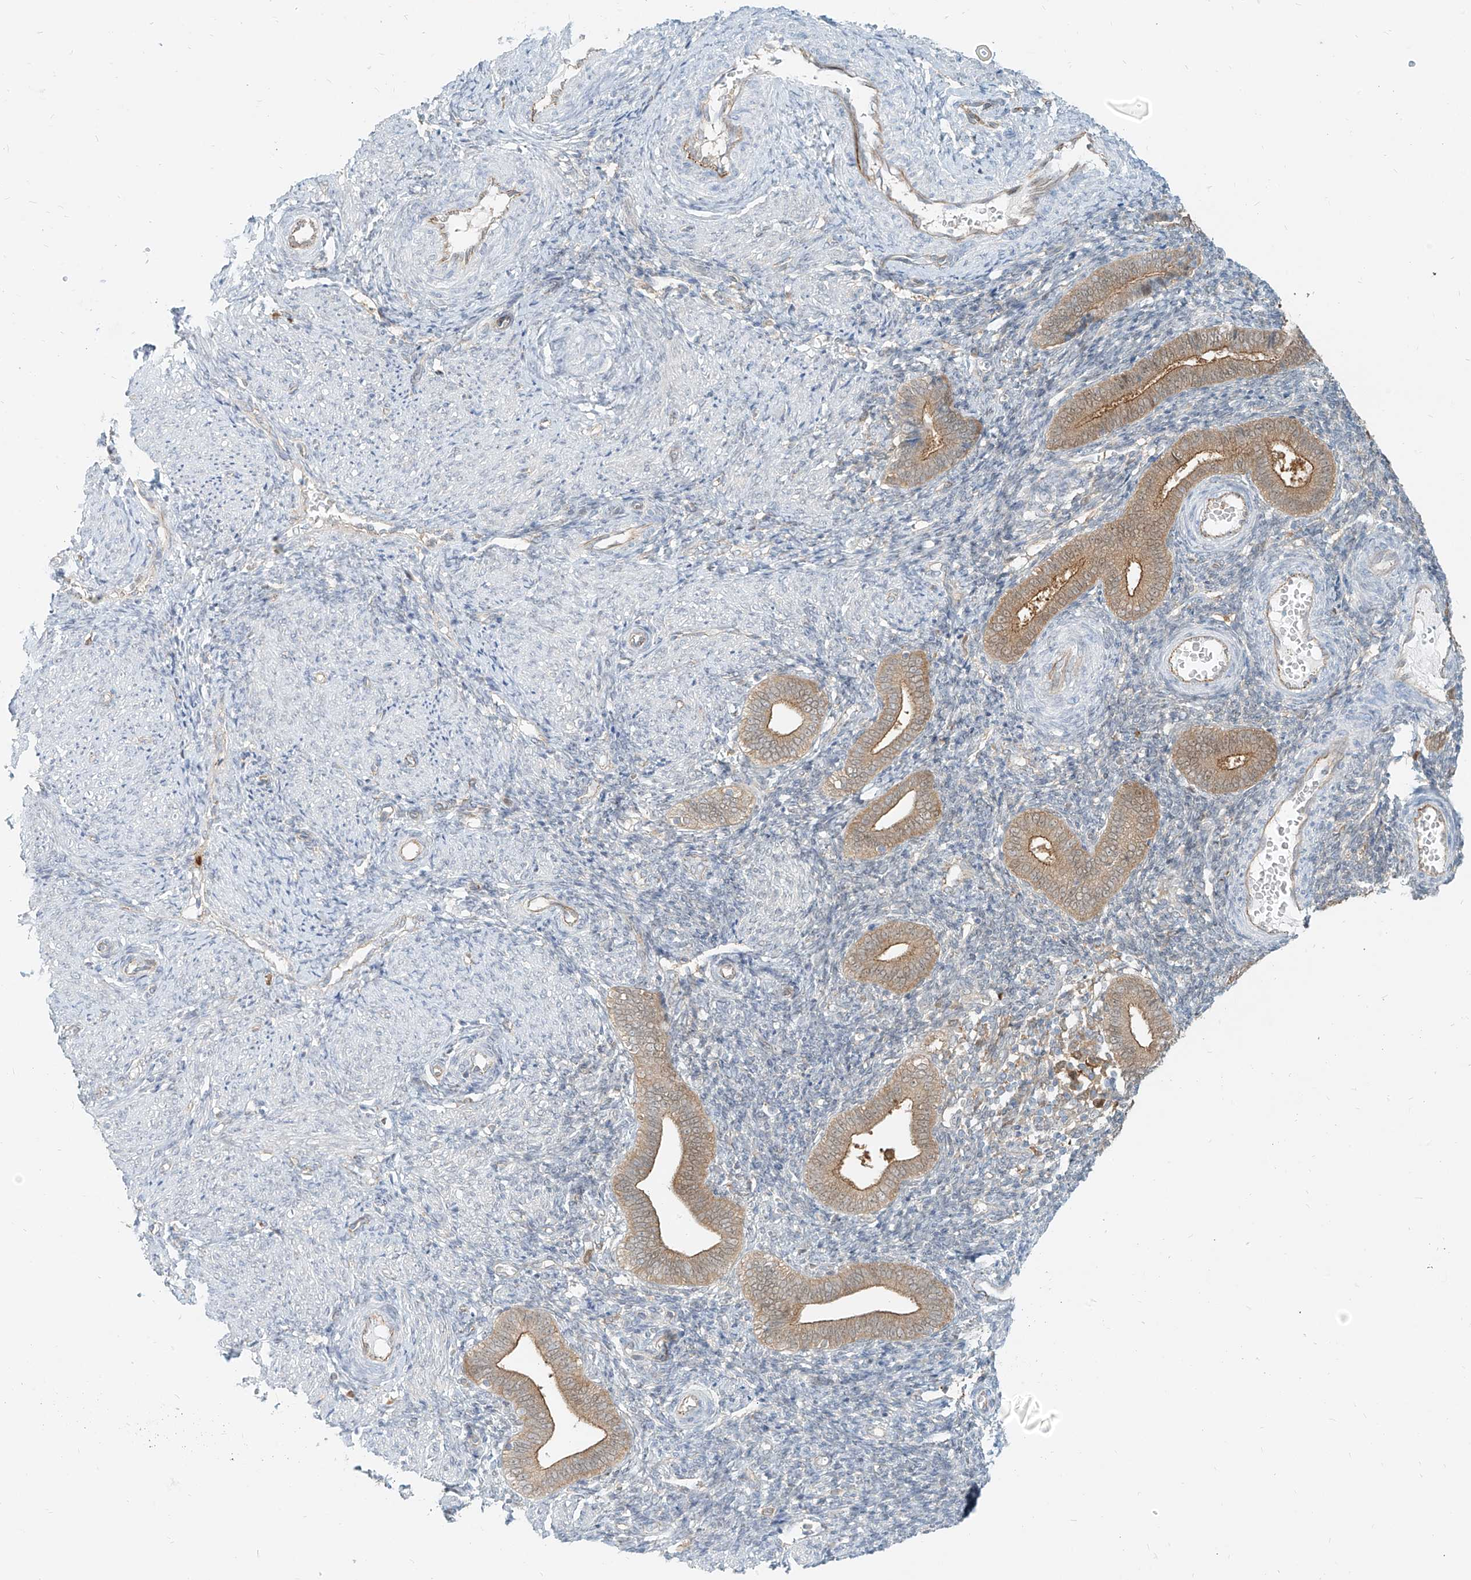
{"staining": {"intensity": "weak", "quantity": "<25%", "location": "cytoplasmic/membranous"}, "tissue": "endometrium", "cell_type": "Cells in endometrial stroma", "image_type": "normal", "snomed": [{"axis": "morphology", "description": "Normal tissue, NOS"}, {"axis": "topography", "description": "Uterus"}, {"axis": "topography", "description": "Endometrium"}], "caption": "High magnification brightfield microscopy of normal endometrium stained with DAB (brown) and counterstained with hematoxylin (blue): cells in endometrial stroma show no significant expression. (DAB IHC visualized using brightfield microscopy, high magnification).", "gene": "PGD", "patient": {"sex": "female", "age": 33}}